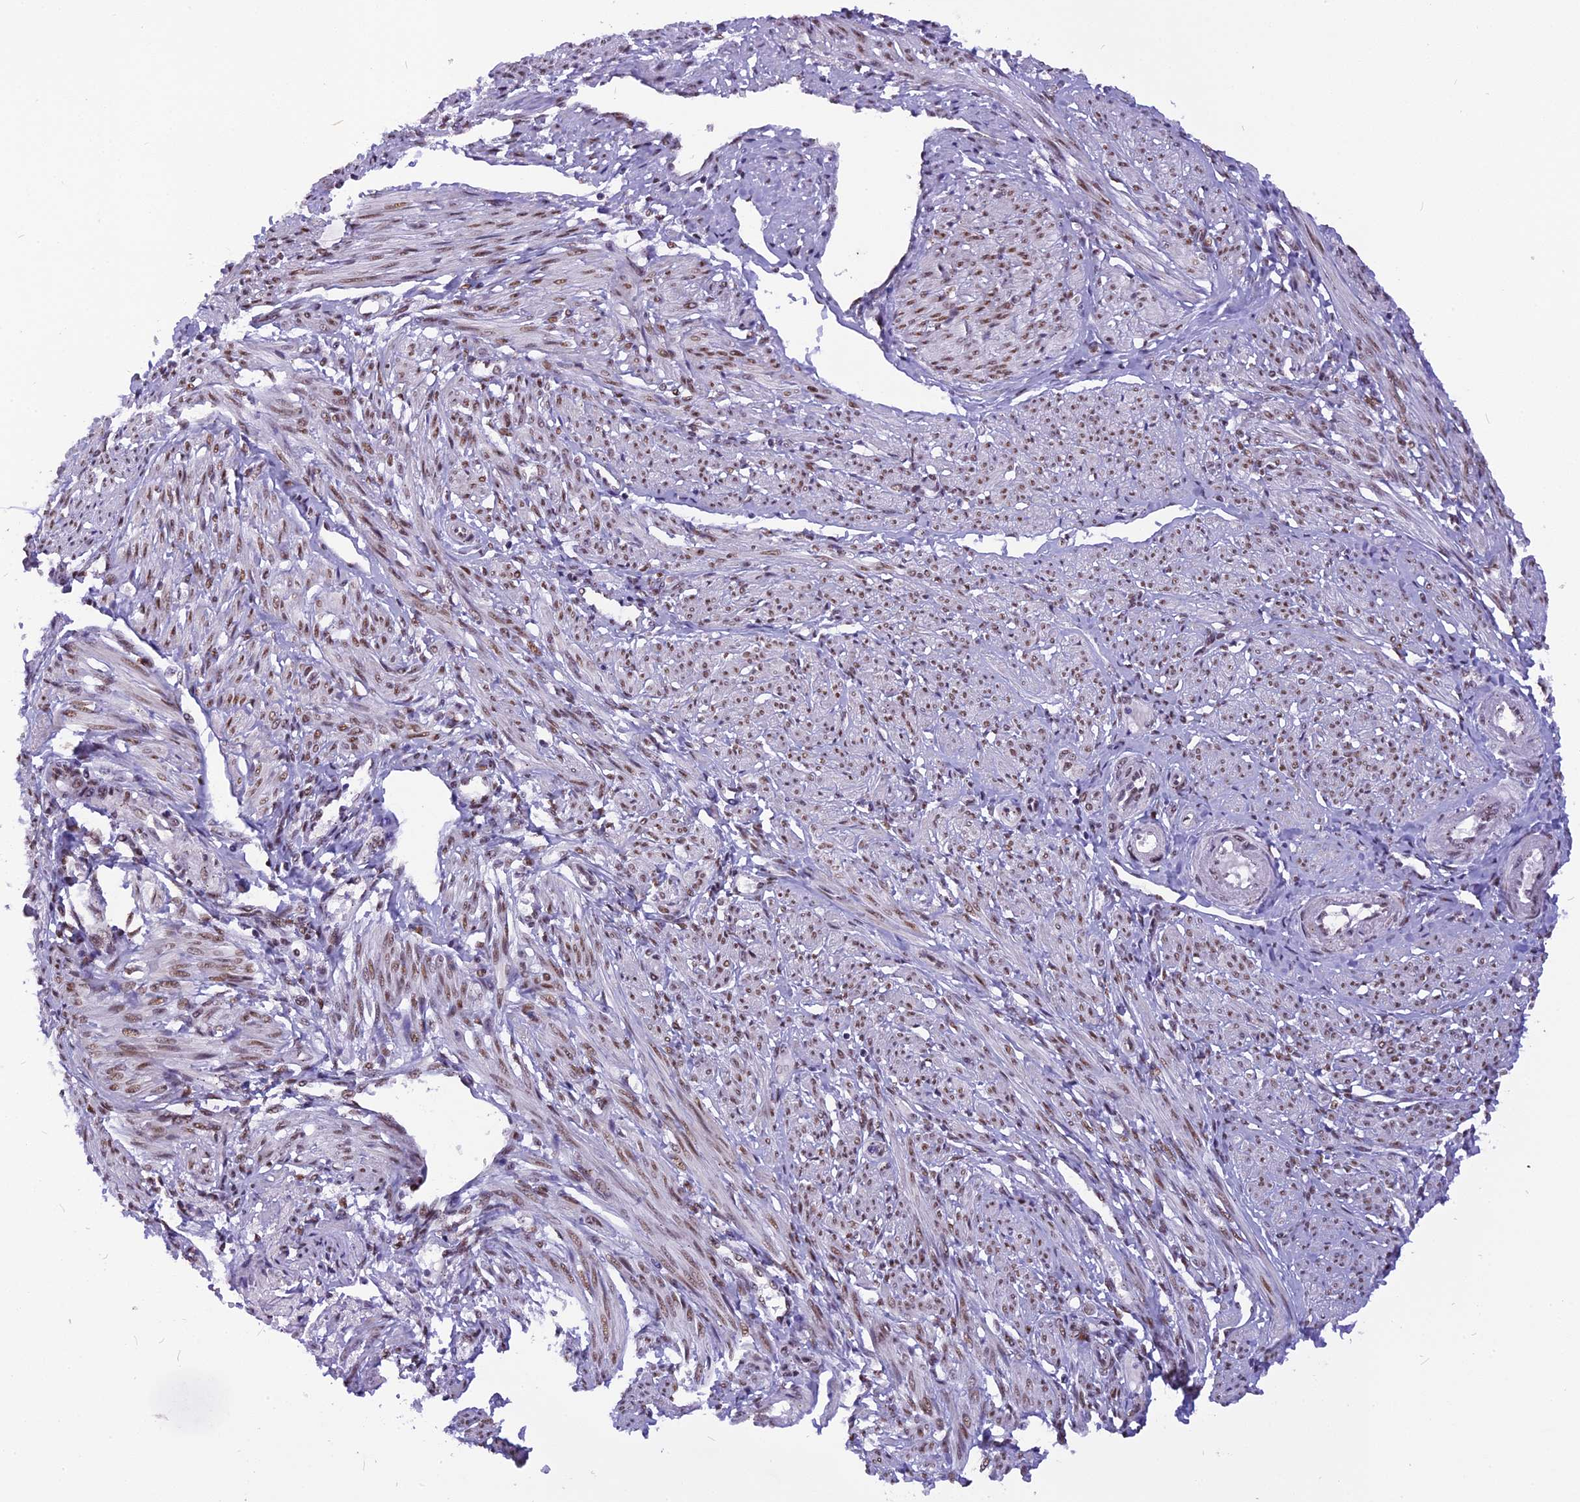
{"staining": {"intensity": "moderate", "quantity": "25%-75%", "location": "nuclear"}, "tissue": "smooth muscle", "cell_type": "Smooth muscle cells", "image_type": "normal", "snomed": [{"axis": "morphology", "description": "Normal tissue, NOS"}, {"axis": "topography", "description": "Smooth muscle"}], "caption": "Moderate nuclear expression for a protein is identified in approximately 25%-75% of smooth muscle cells of unremarkable smooth muscle using immunohistochemistry (IHC).", "gene": "IRF2BP1", "patient": {"sex": "female", "age": 39}}